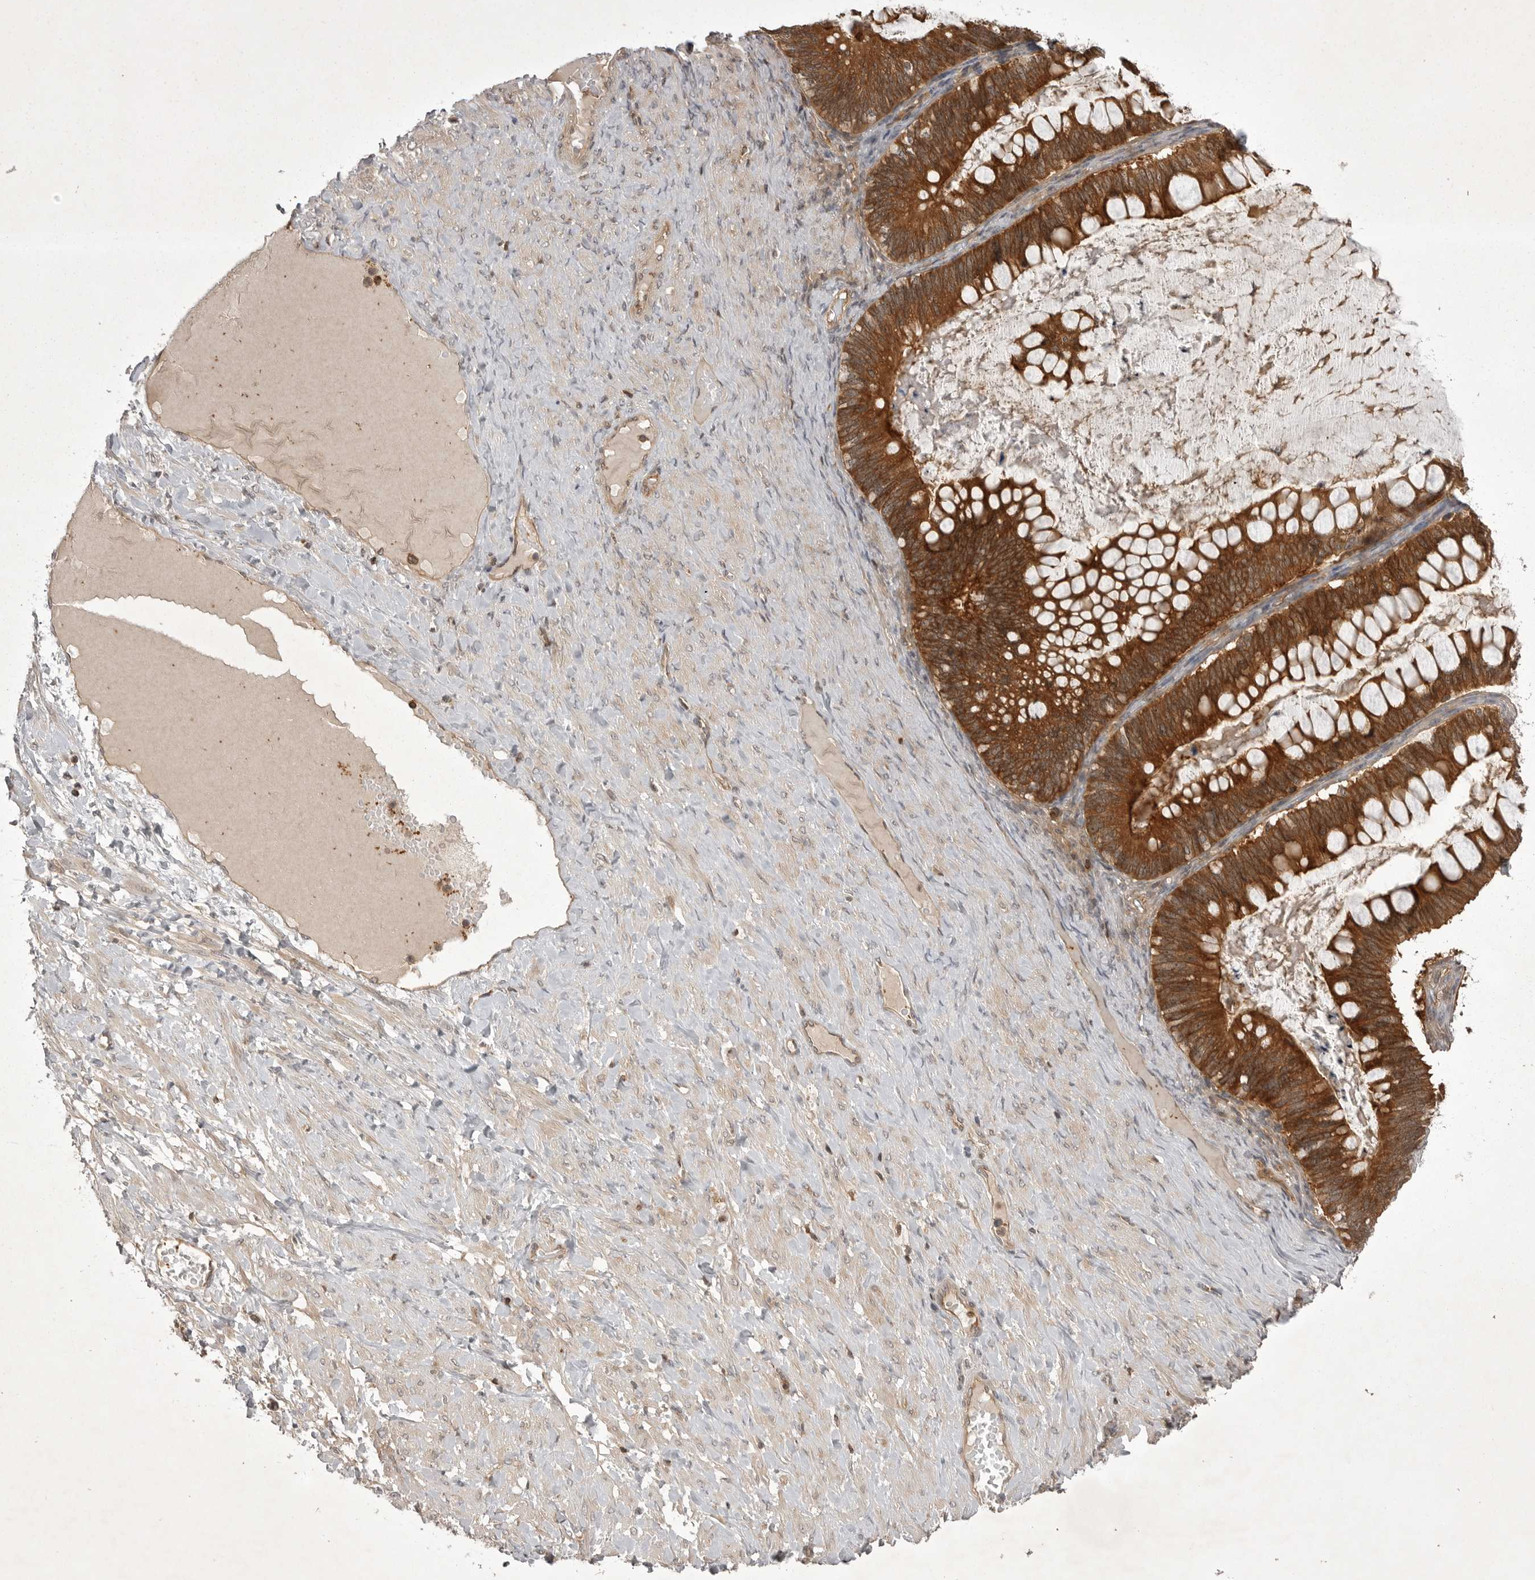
{"staining": {"intensity": "strong", "quantity": ">75%", "location": "cytoplasmic/membranous"}, "tissue": "ovarian cancer", "cell_type": "Tumor cells", "image_type": "cancer", "snomed": [{"axis": "morphology", "description": "Cystadenocarcinoma, mucinous, NOS"}, {"axis": "topography", "description": "Ovary"}], "caption": "Protein expression analysis of human ovarian mucinous cystadenocarcinoma reveals strong cytoplasmic/membranous positivity in about >75% of tumor cells.", "gene": "STK24", "patient": {"sex": "female", "age": 61}}